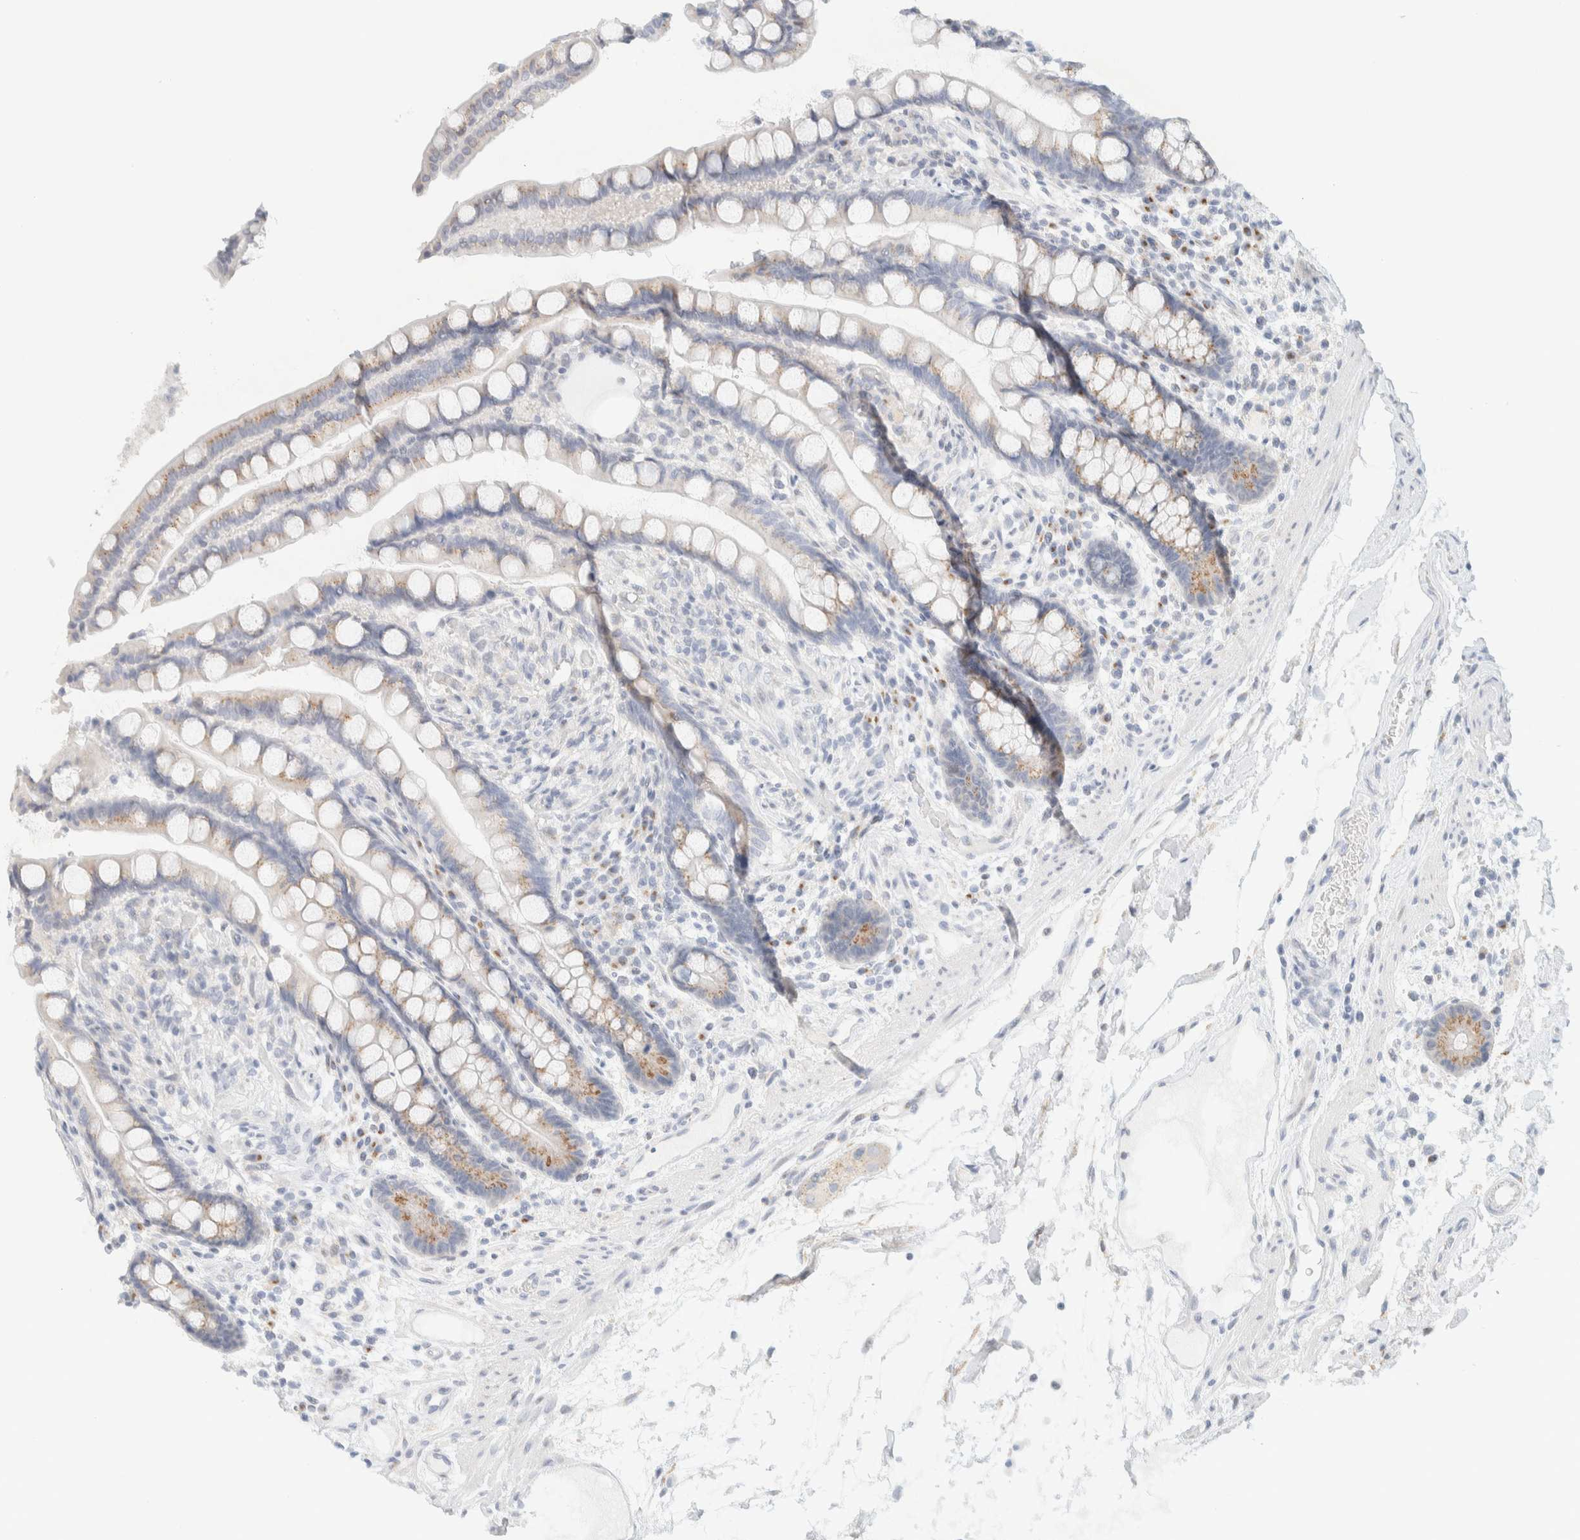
{"staining": {"intensity": "negative", "quantity": "none", "location": "none"}, "tissue": "colon", "cell_type": "Endothelial cells", "image_type": "normal", "snomed": [{"axis": "morphology", "description": "Normal tissue, NOS"}, {"axis": "topography", "description": "Colon"}], "caption": "IHC of normal colon displays no staining in endothelial cells.", "gene": "SPNS3", "patient": {"sex": "male", "age": 73}}